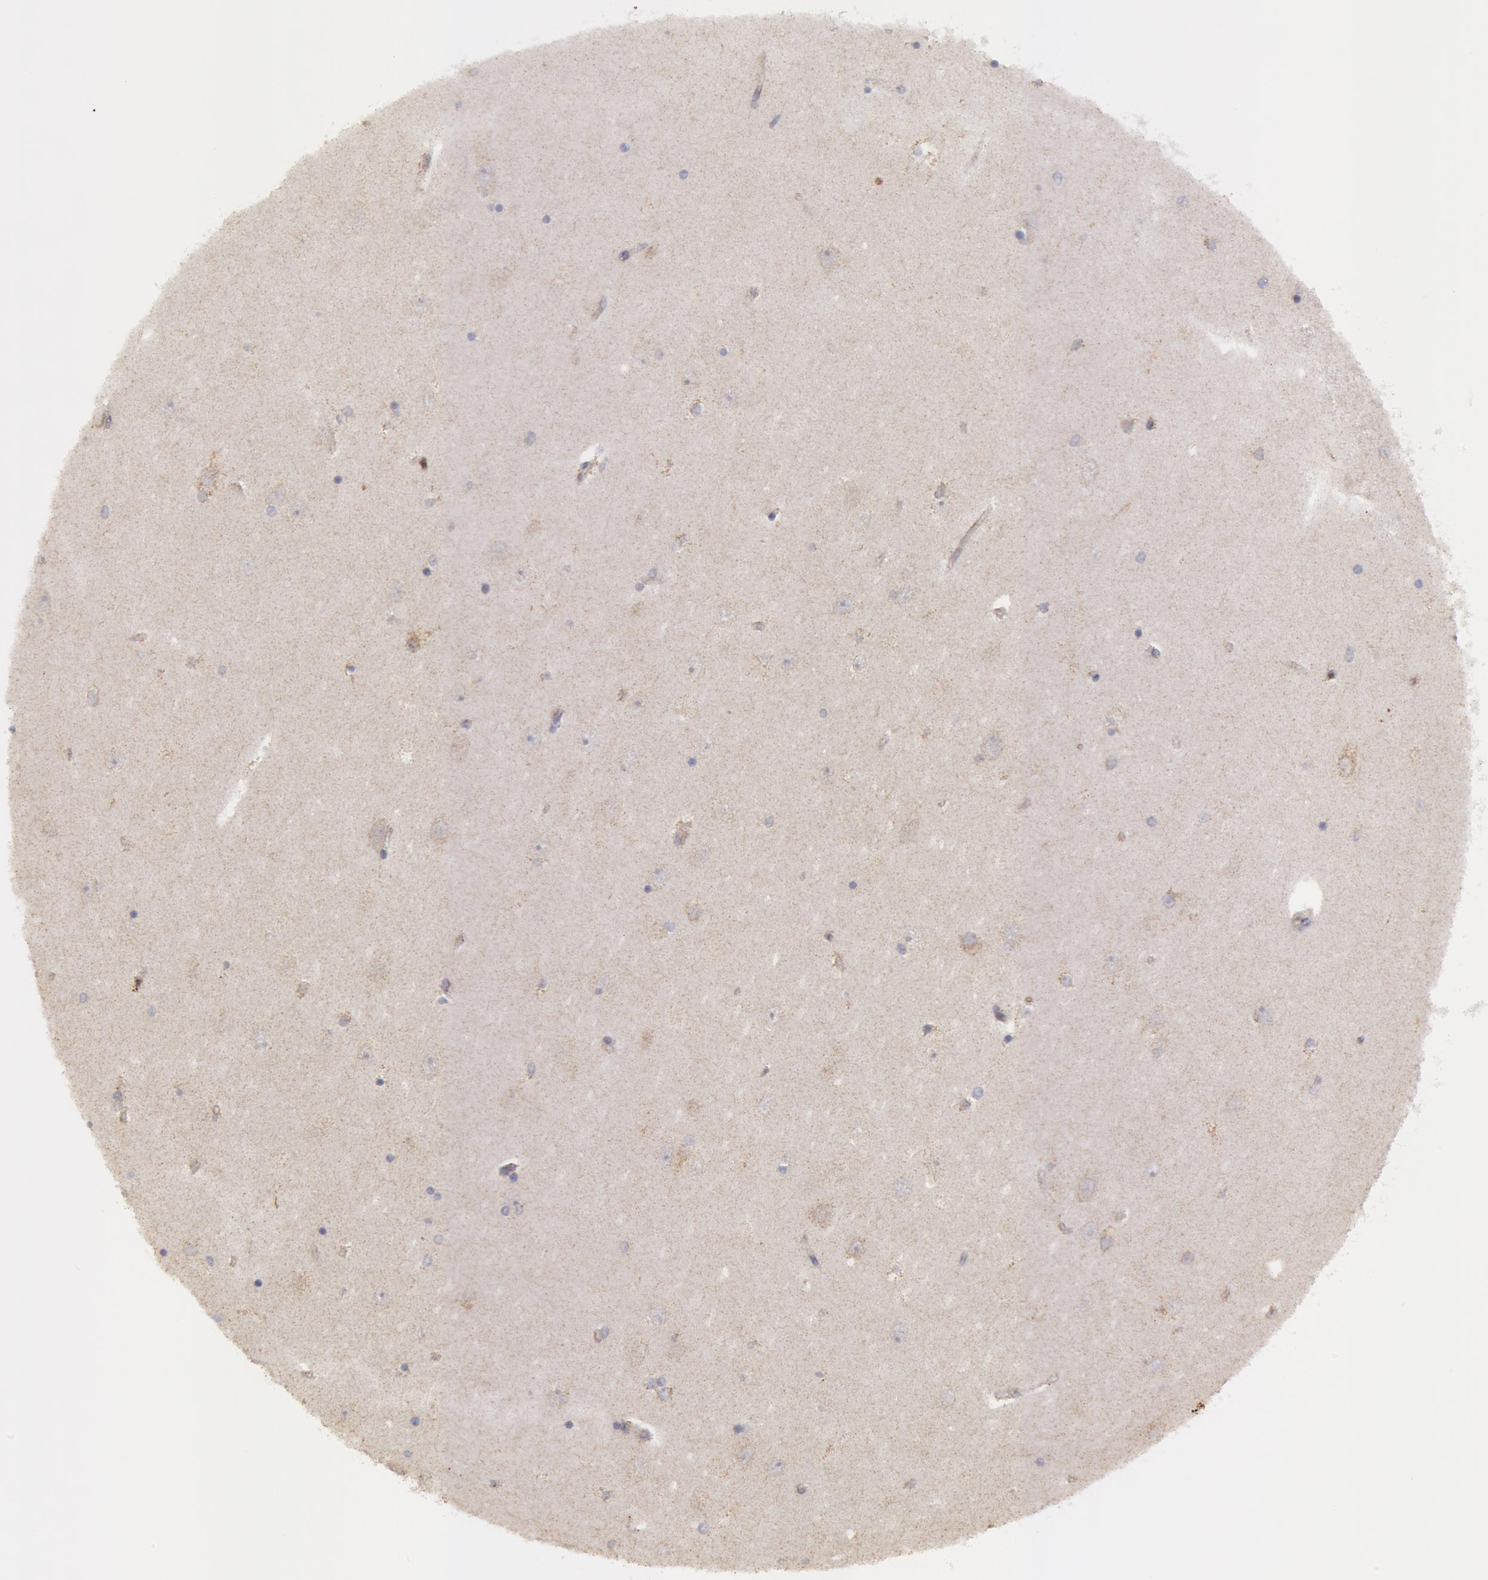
{"staining": {"intensity": "weak", "quantity": "<25%", "location": "cytoplasmic/membranous"}, "tissue": "hippocampus", "cell_type": "Glial cells", "image_type": "normal", "snomed": [{"axis": "morphology", "description": "Normal tissue, NOS"}, {"axis": "topography", "description": "Hippocampus"}], "caption": "This is a image of immunohistochemistry staining of benign hippocampus, which shows no expression in glial cells.", "gene": "ERBB2", "patient": {"sex": "female", "age": 54}}